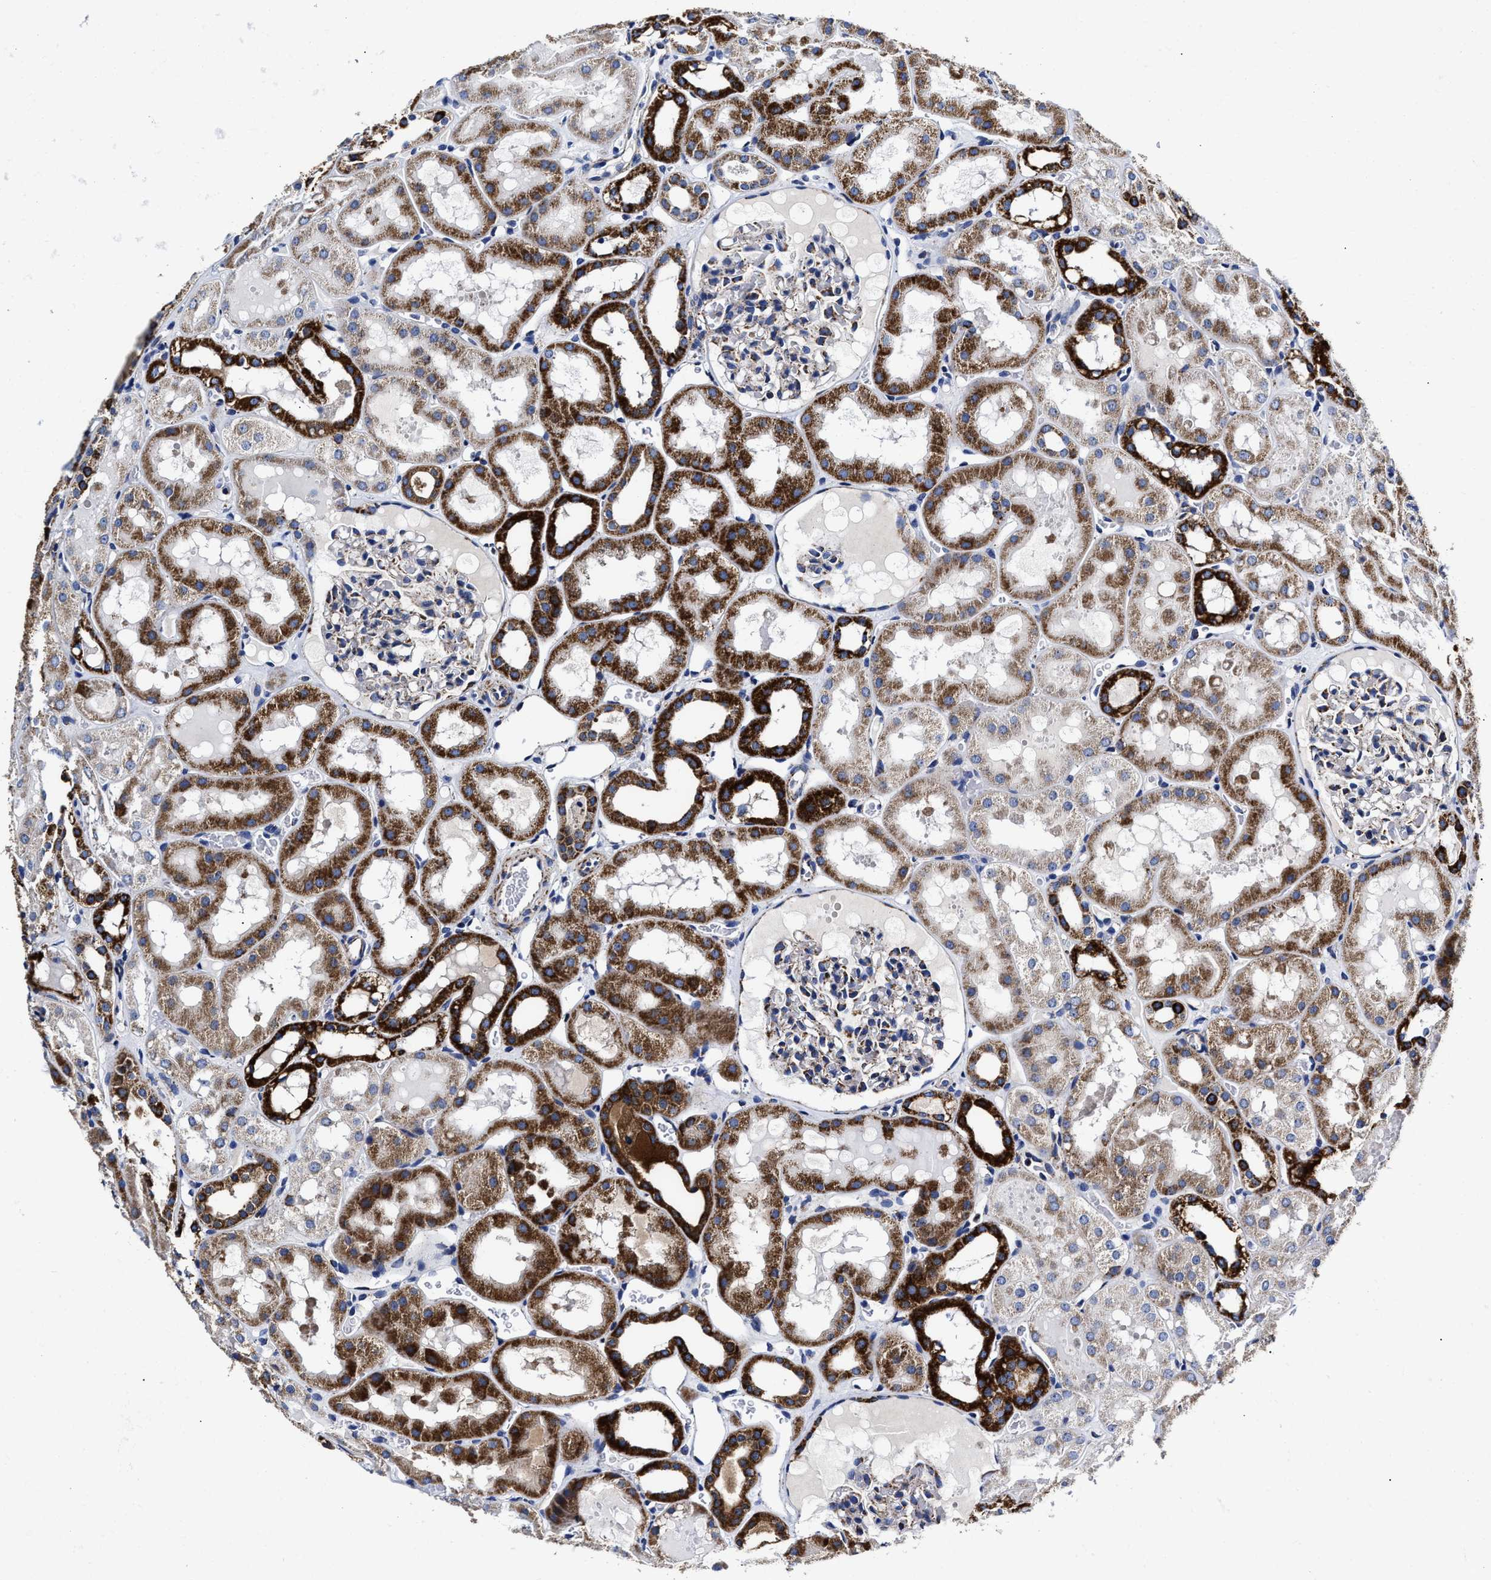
{"staining": {"intensity": "moderate", "quantity": "<25%", "location": "cytoplasmic/membranous"}, "tissue": "kidney", "cell_type": "Cells in glomeruli", "image_type": "normal", "snomed": [{"axis": "morphology", "description": "Normal tissue, NOS"}, {"axis": "topography", "description": "Kidney"}, {"axis": "topography", "description": "Urinary bladder"}], "caption": "The photomicrograph reveals staining of normal kidney, revealing moderate cytoplasmic/membranous protein expression (brown color) within cells in glomeruli. (DAB (3,3'-diaminobenzidine) IHC with brightfield microscopy, high magnification).", "gene": "HINT2", "patient": {"sex": "male", "age": 16}}